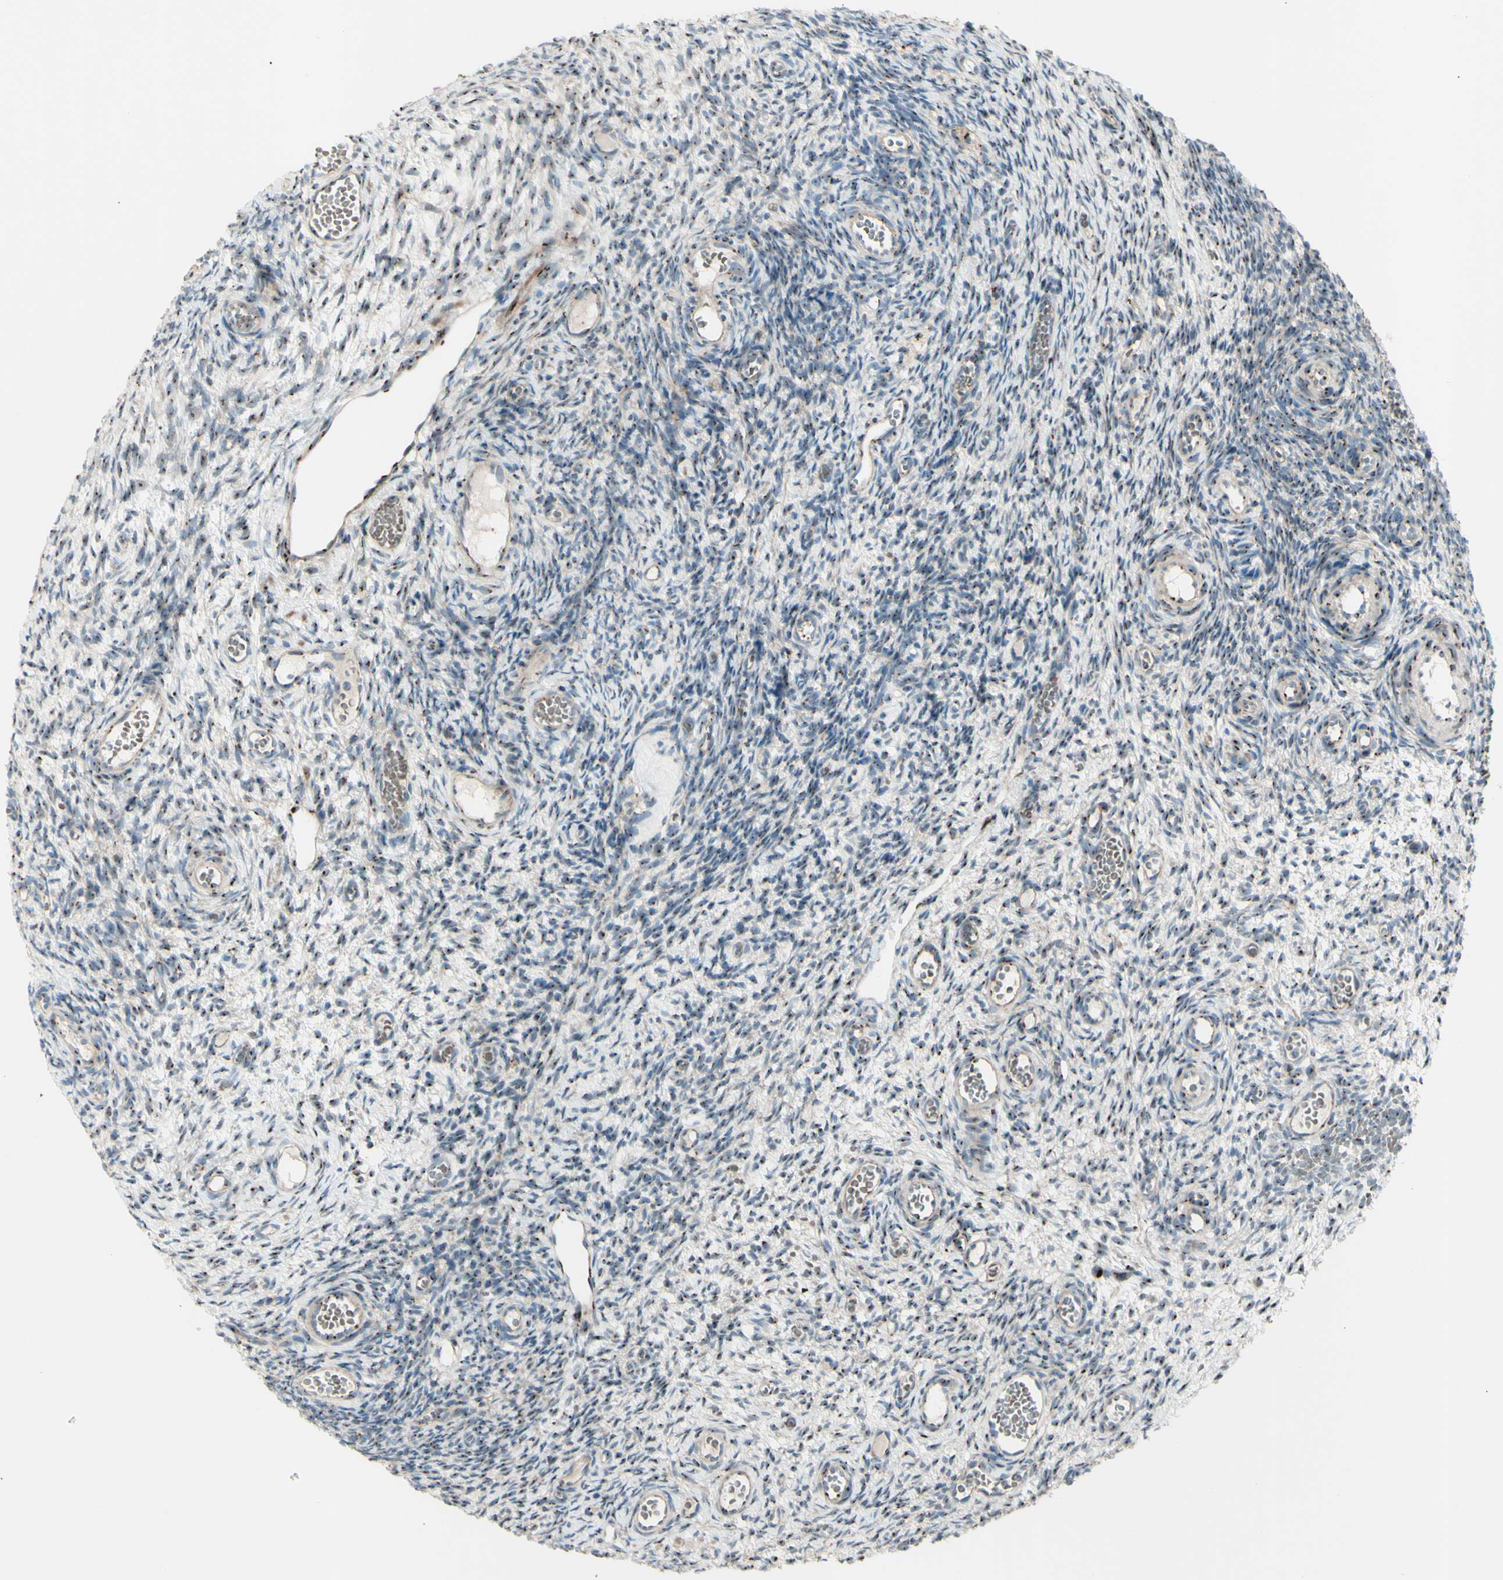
{"staining": {"intensity": "moderate", "quantity": ">75%", "location": "cytoplasmic/membranous"}, "tissue": "ovary", "cell_type": "Follicle cells", "image_type": "normal", "snomed": [{"axis": "morphology", "description": "Normal tissue, NOS"}, {"axis": "topography", "description": "Ovary"}], "caption": "A brown stain shows moderate cytoplasmic/membranous expression of a protein in follicle cells of normal human ovary. (DAB (3,3'-diaminobenzidine) = brown stain, brightfield microscopy at high magnification).", "gene": "BPNT2", "patient": {"sex": "female", "age": 35}}